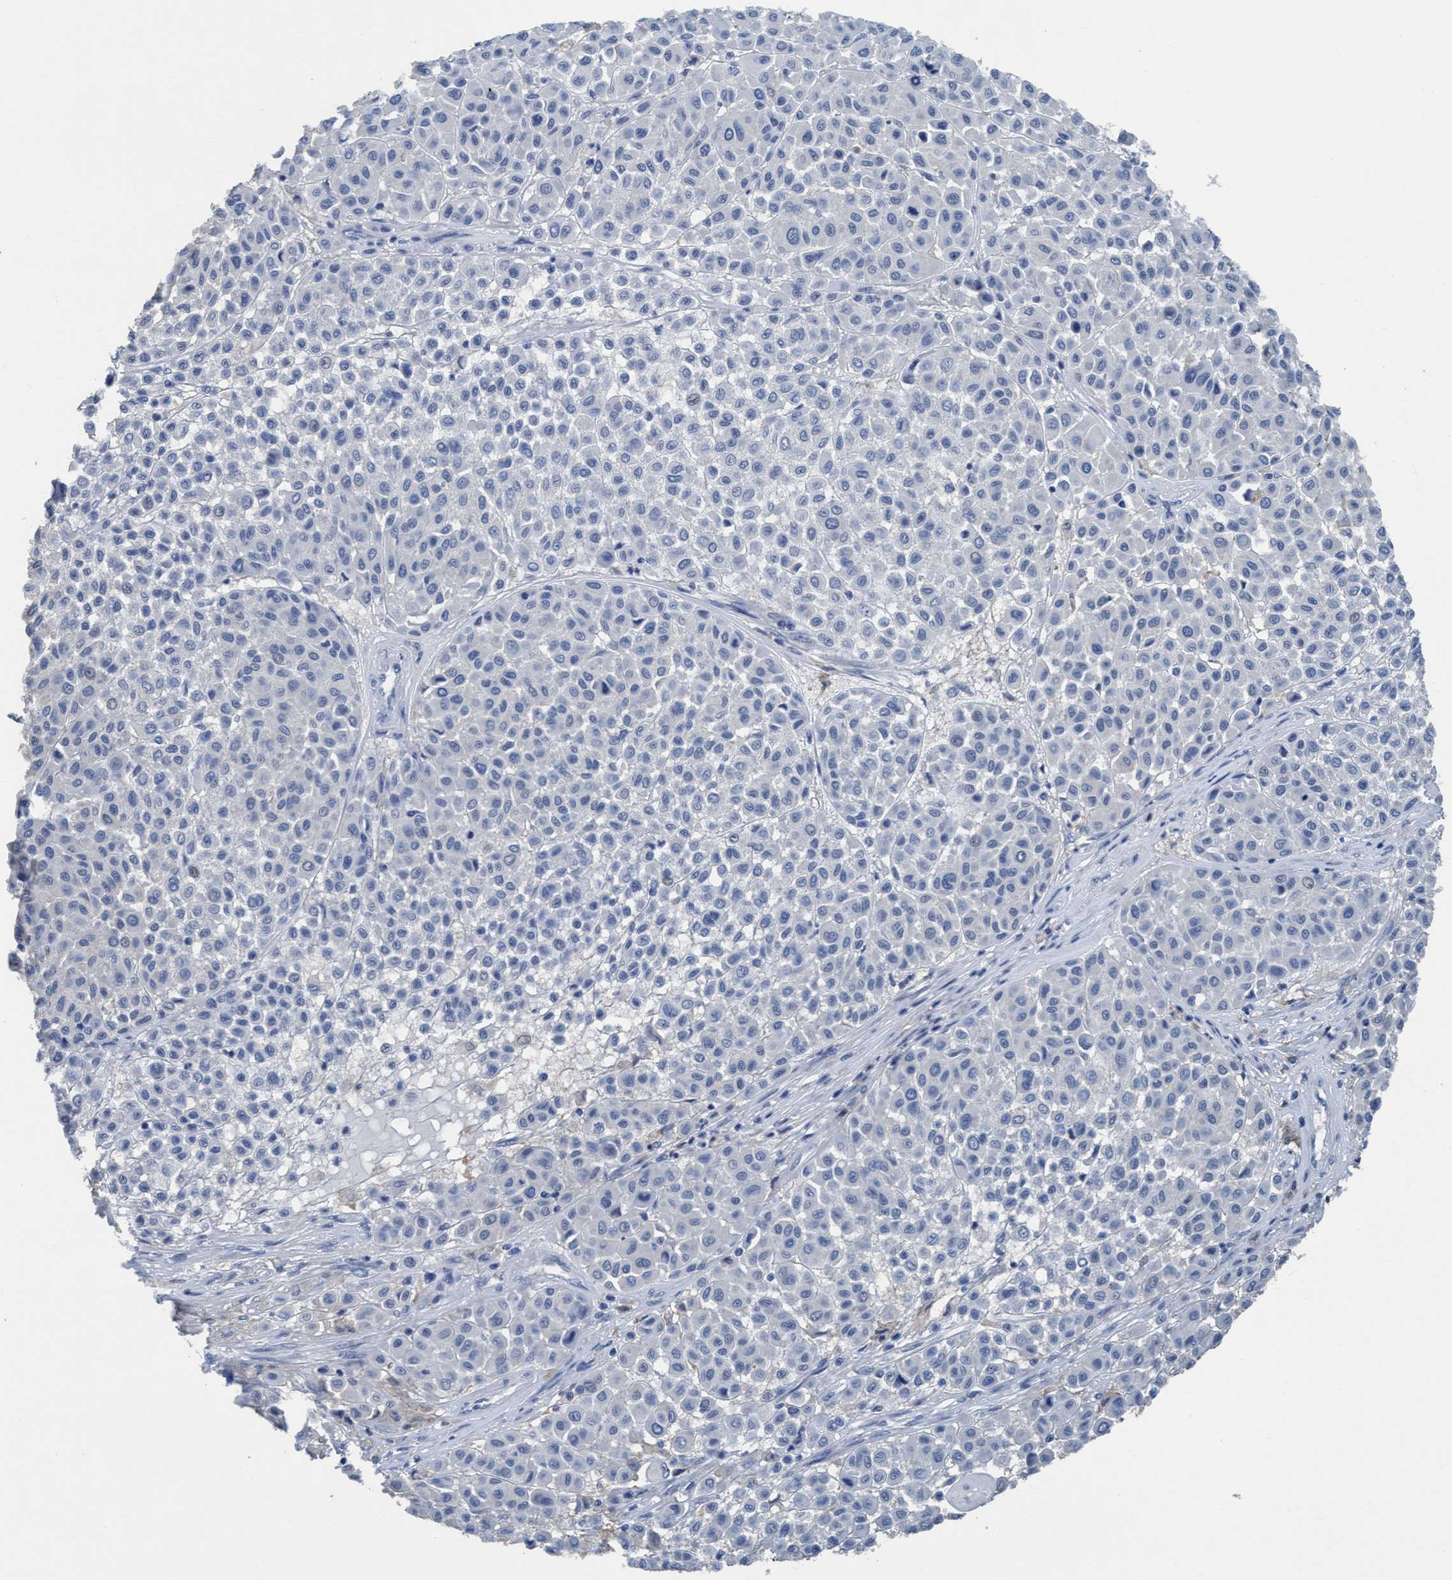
{"staining": {"intensity": "negative", "quantity": "none", "location": "none"}, "tissue": "melanoma", "cell_type": "Tumor cells", "image_type": "cancer", "snomed": [{"axis": "morphology", "description": "Malignant melanoma, Metastatic site"}, {"axis": "topography", "description": "Soft tissue"}], "caption": "This photomicrograph is of melanoma stained with immunohistochemistry (IHC) to label a protein in brown with the nuclei are counter-stained blue. There is no expression in tumor cells. The staining was performed using DAB to visualize the protein expression in brown, while the nuclei were stained in blue with hematoxylin (Magnification: 20x).", "gene": "DNAI1", "patient": {"sex": "male", "age": 41}}